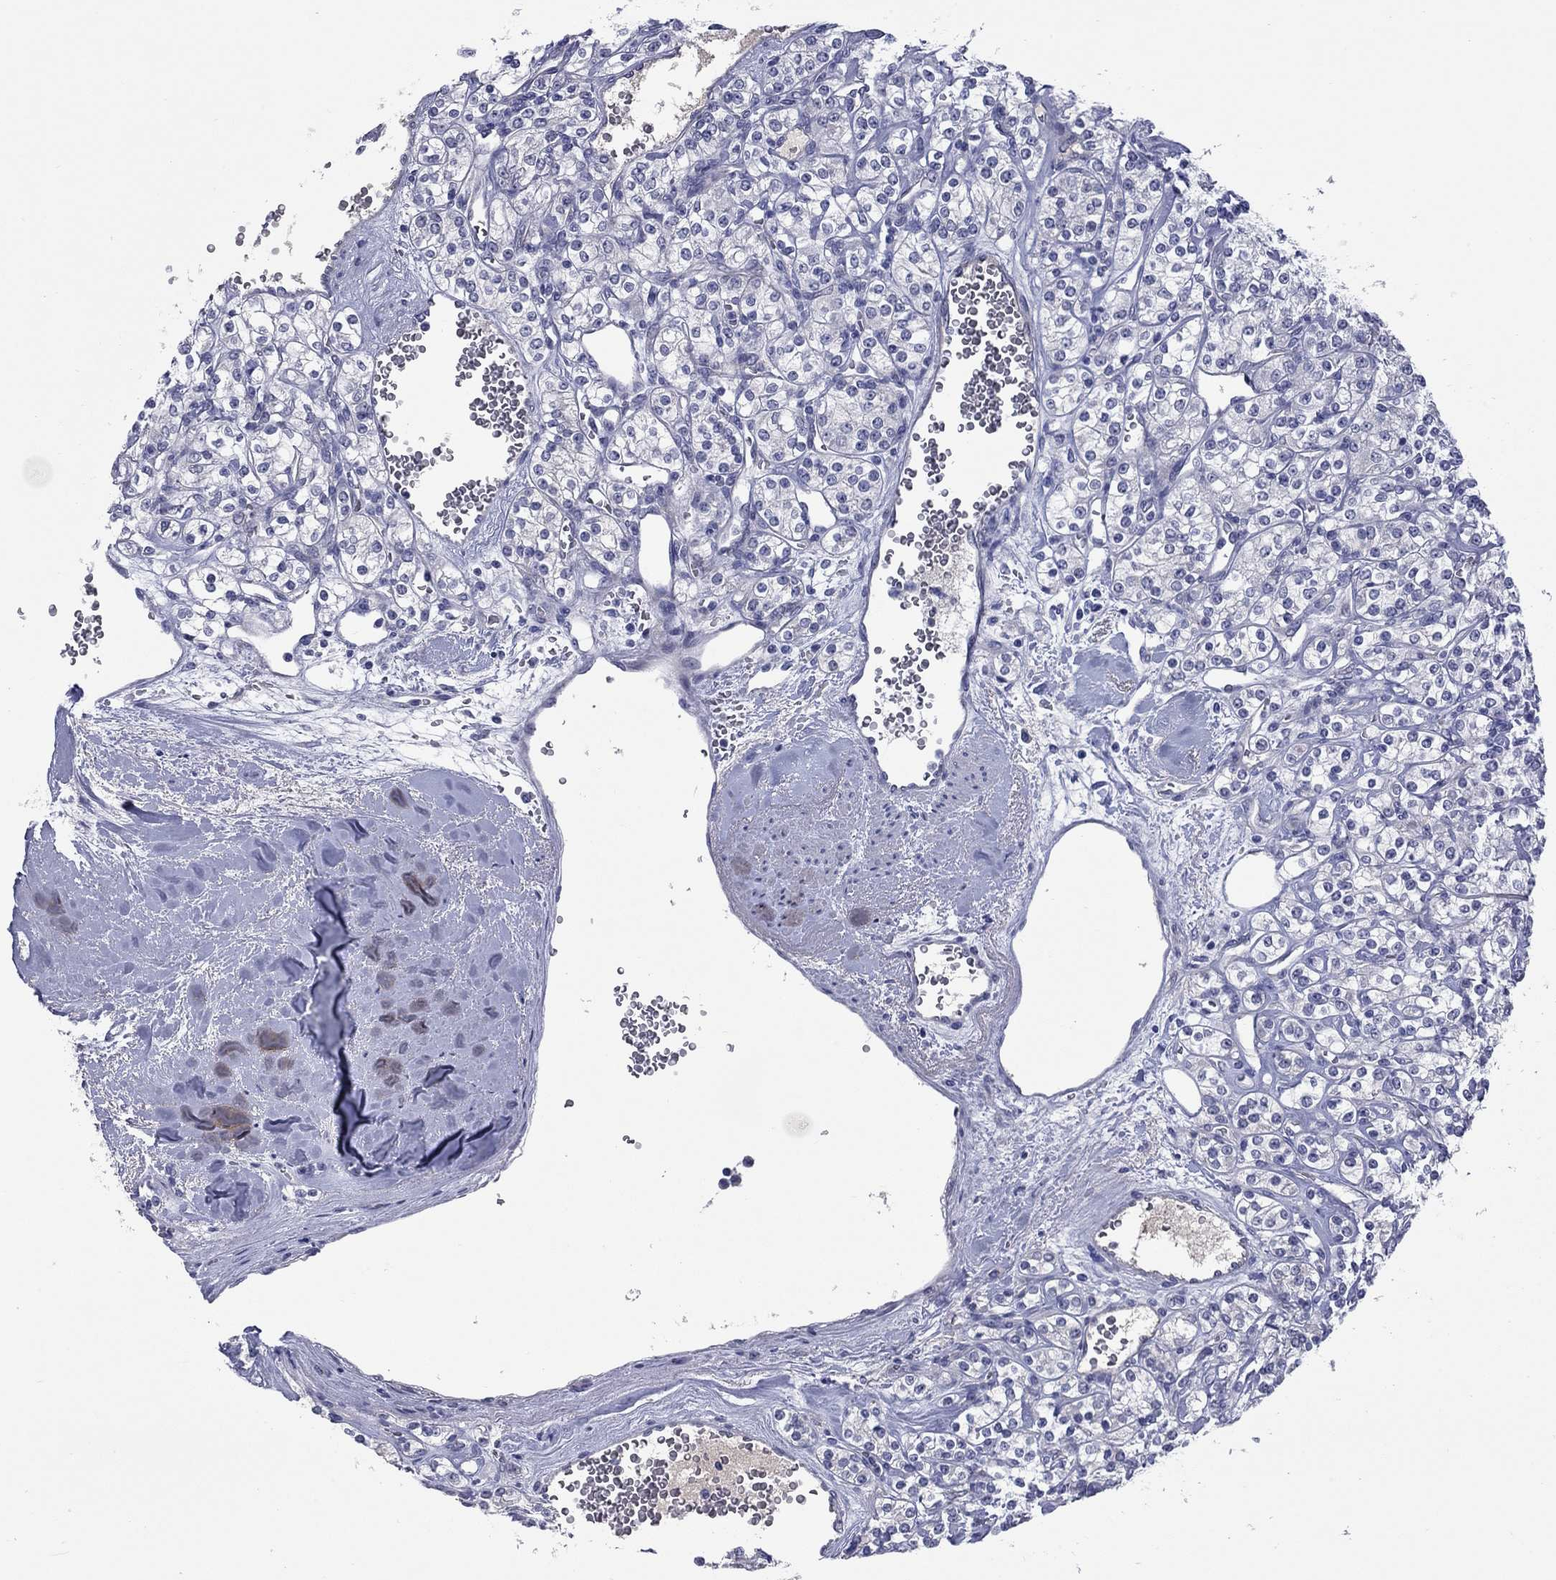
{"staining": {"intensity": "negative", "quantity": "none", "location": "none"}, "tissue": "renal cancer", "cell_type": "Tumor cells", "image_type": "cancer", "snomed": [{"axis": "morphology", "description": "Adenocarcinoma, NOS"}, {"axis": "topography", "description": "Kidney"}], "caption": "Human adenocarcinoma (renal) stained for a protein using IHC shows no positivity in tumor cells.", "gene": "UNC119B", "patient": {"sex": "male", "age": 77}}